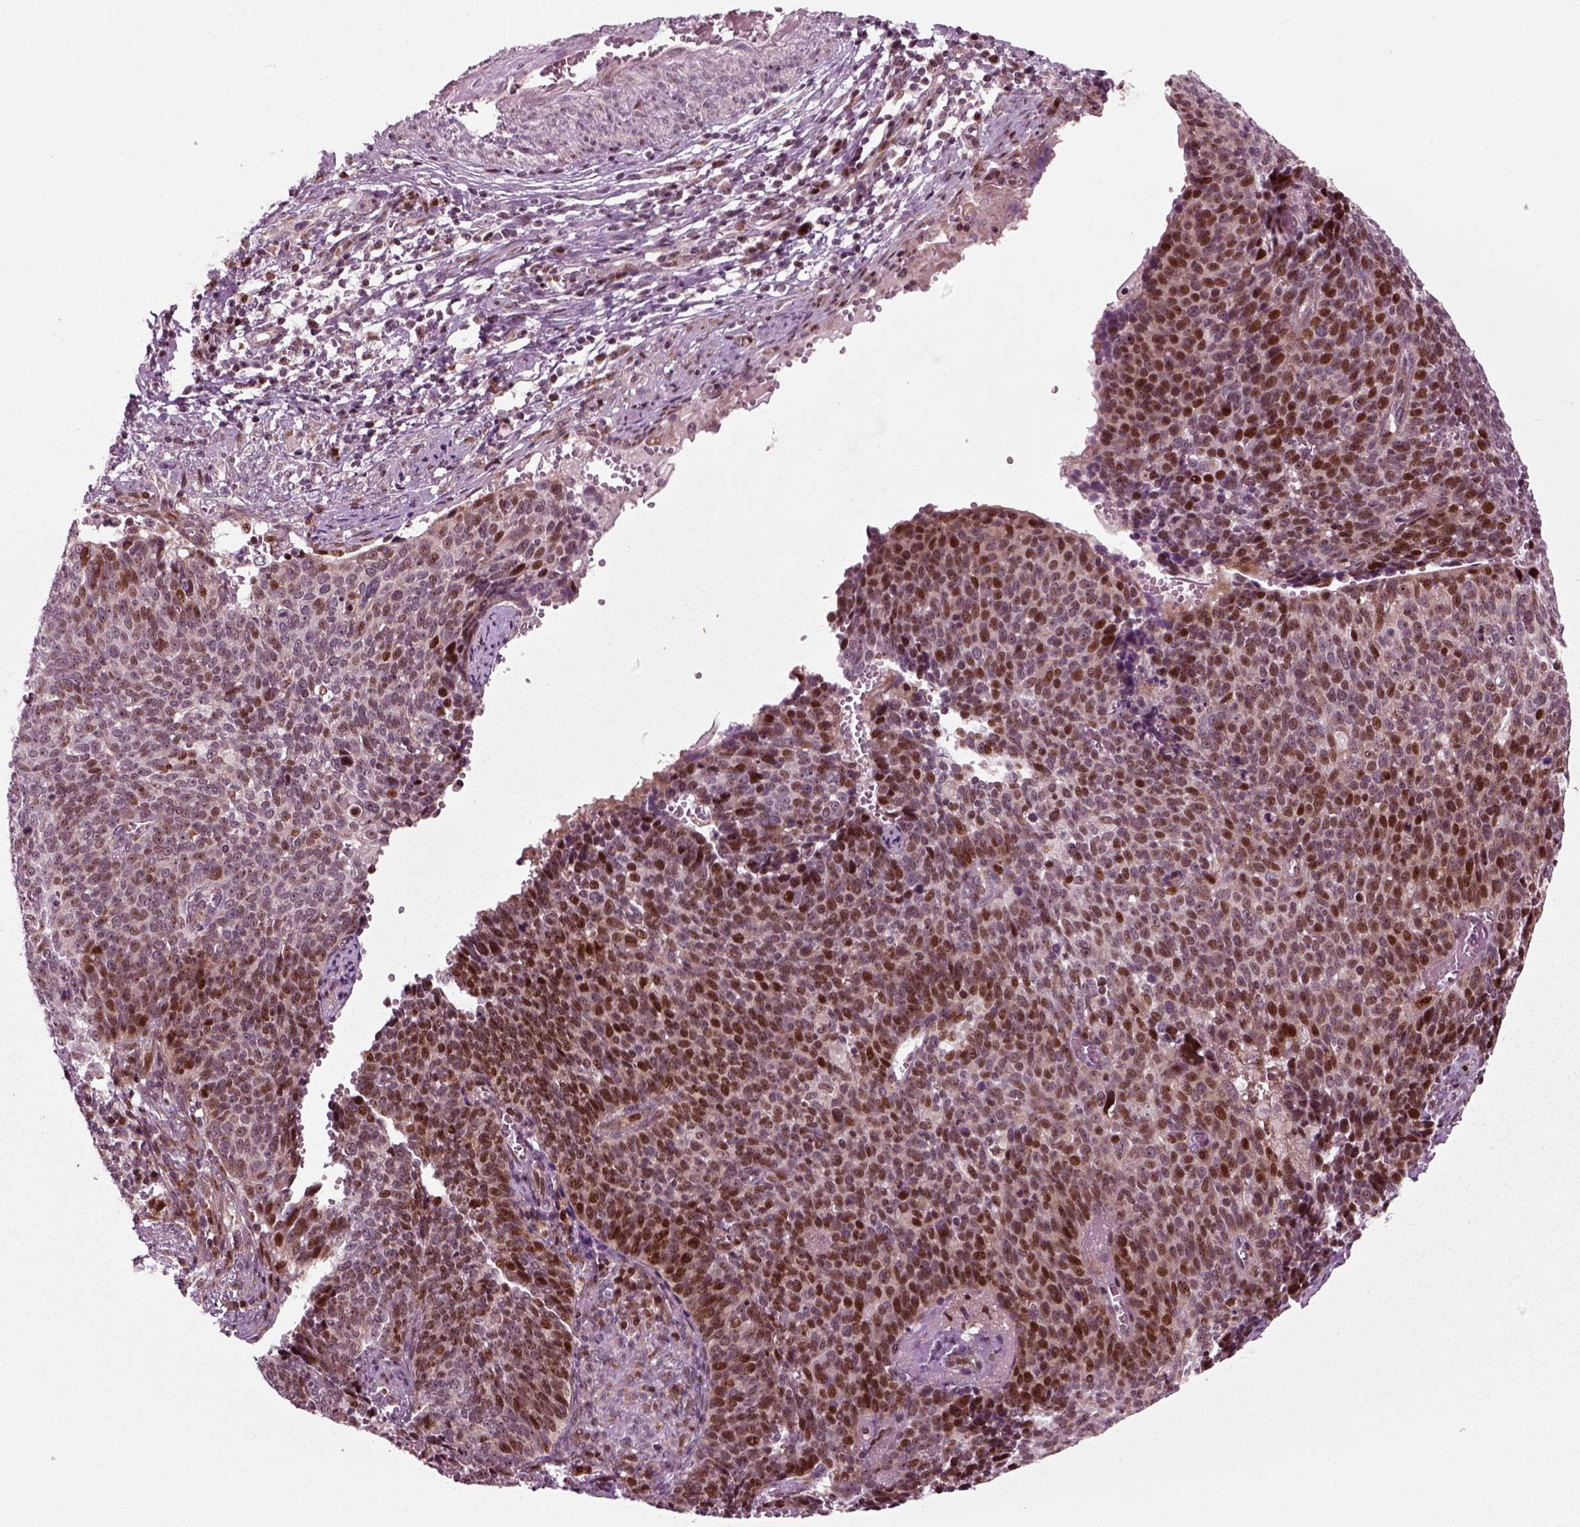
{"staining": {"intensity": "moderate", "quantity": "25%-75%", "location": "nuclear"}, "tissue": "cervical cancer", "cell_type": "Tumor cells", "image_type": "cancer", "snomed": [{"axis": "morphology", "description": "Normal tissue, NOS"}, {"axis": "morphology", "description": "Squamous cell carcinoma, NOS"}, {"axis": "topography", "description": "Cervix"}], "caption": "Immunohistochemistry image of neoplastic tissue: cervical squamous cell carcinoma stained using immunohistochemistry (IHC) reveals medium levels of moderate protein expression localized specifically in the nuclear of tumor cells, appearing as a nuclear brown color.", "gene": "CDC14A", "patient": {"sex": "female", "age": 39}}